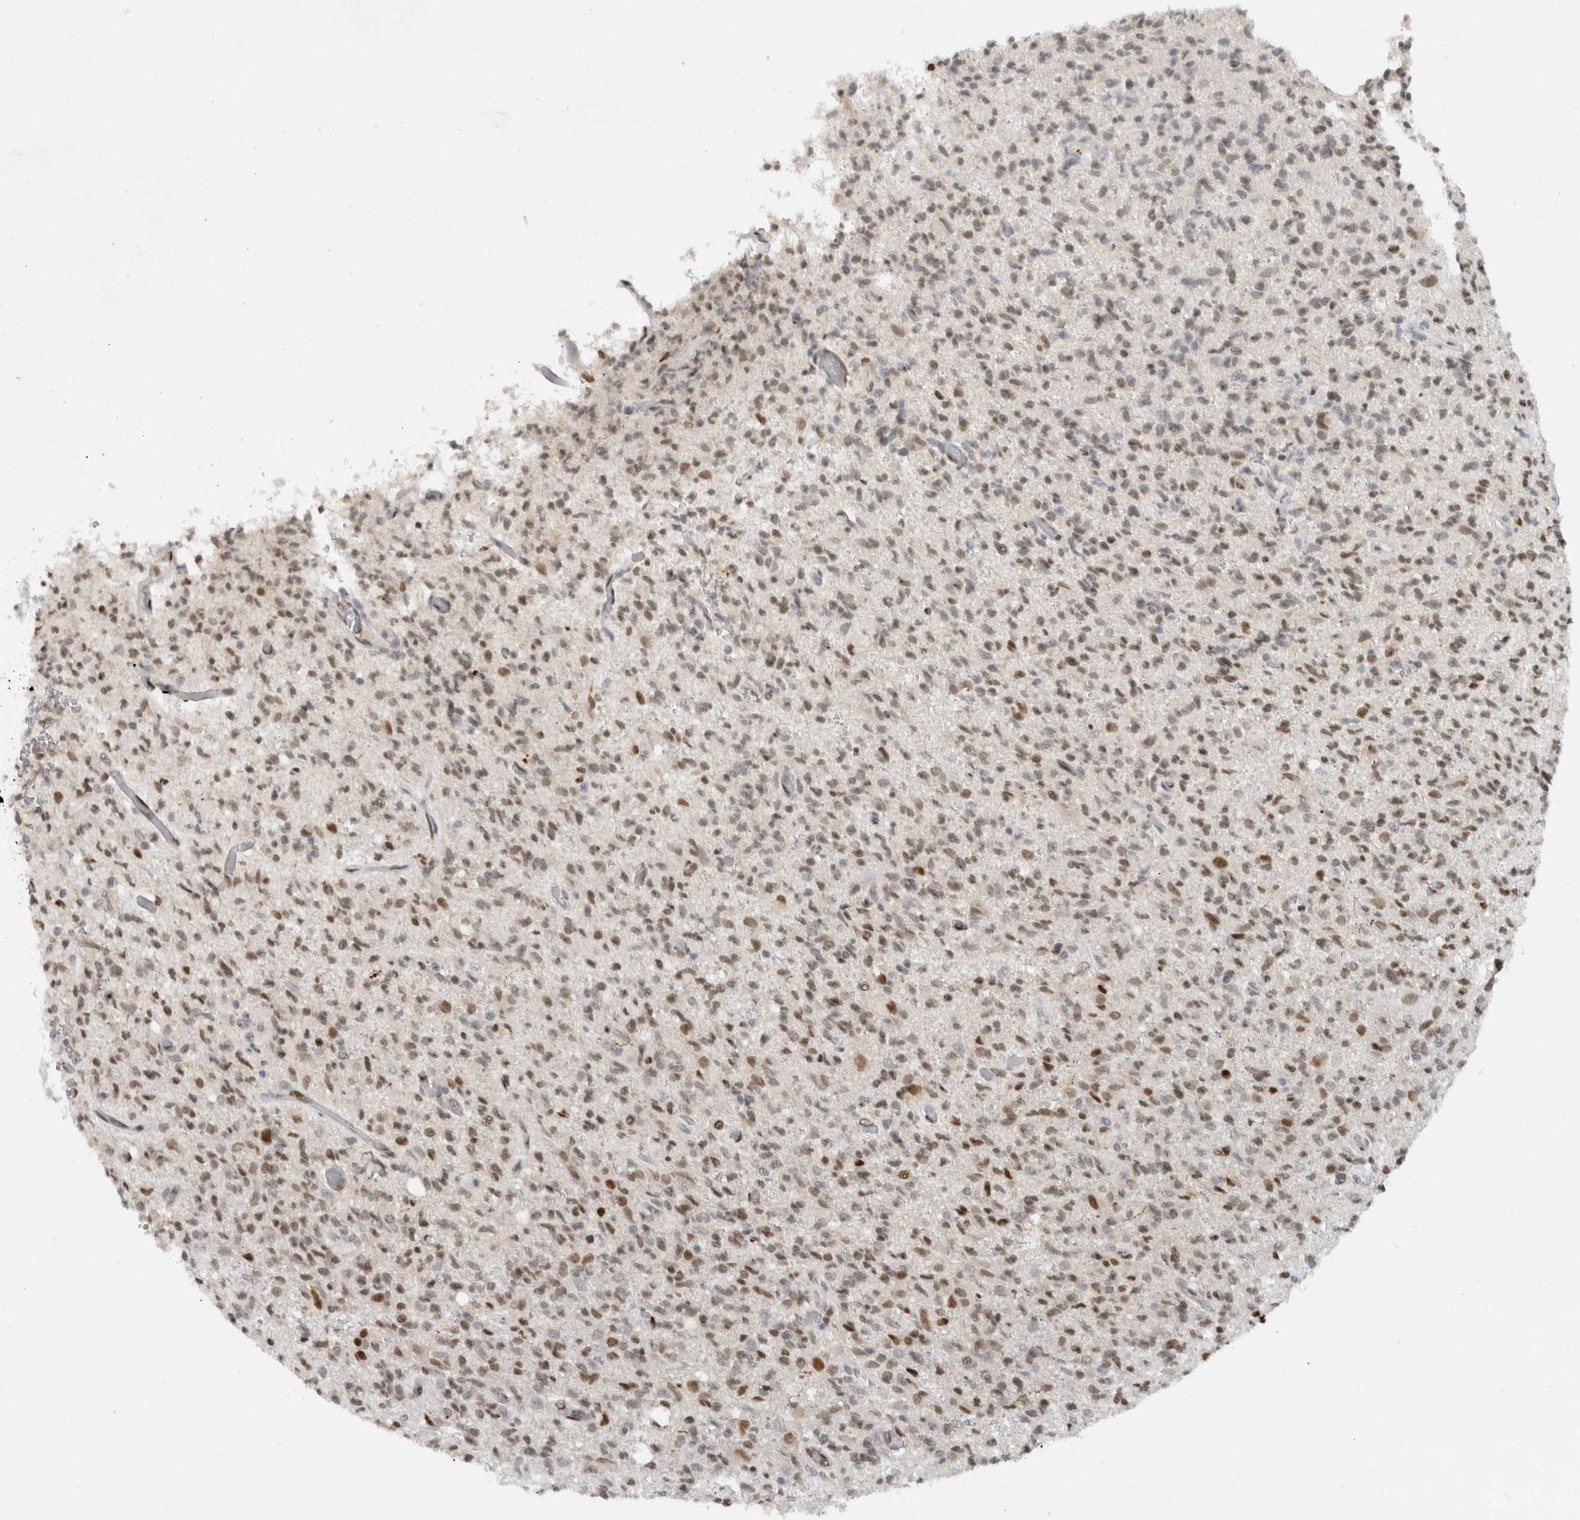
{"staining": {"intensity": "weak", "quantity": ">75%", "location": "nuclear"}, "tissue": "glioma", "cell_type": "Tumor cells", "image_type": "cancer", "snomed": [{"axis": "morphology", "description": "Glioma, malignant, High grade"}, {"axis": "topography", "description": "Brain"}], "caption": "This is a histology image of immunohistochemistry (IHC) staining of glioma, which shows weak staining in the nuclear of tumor cells.", "gene": "HNRNPR", "patient": {"sex": "female", "age": 57}}